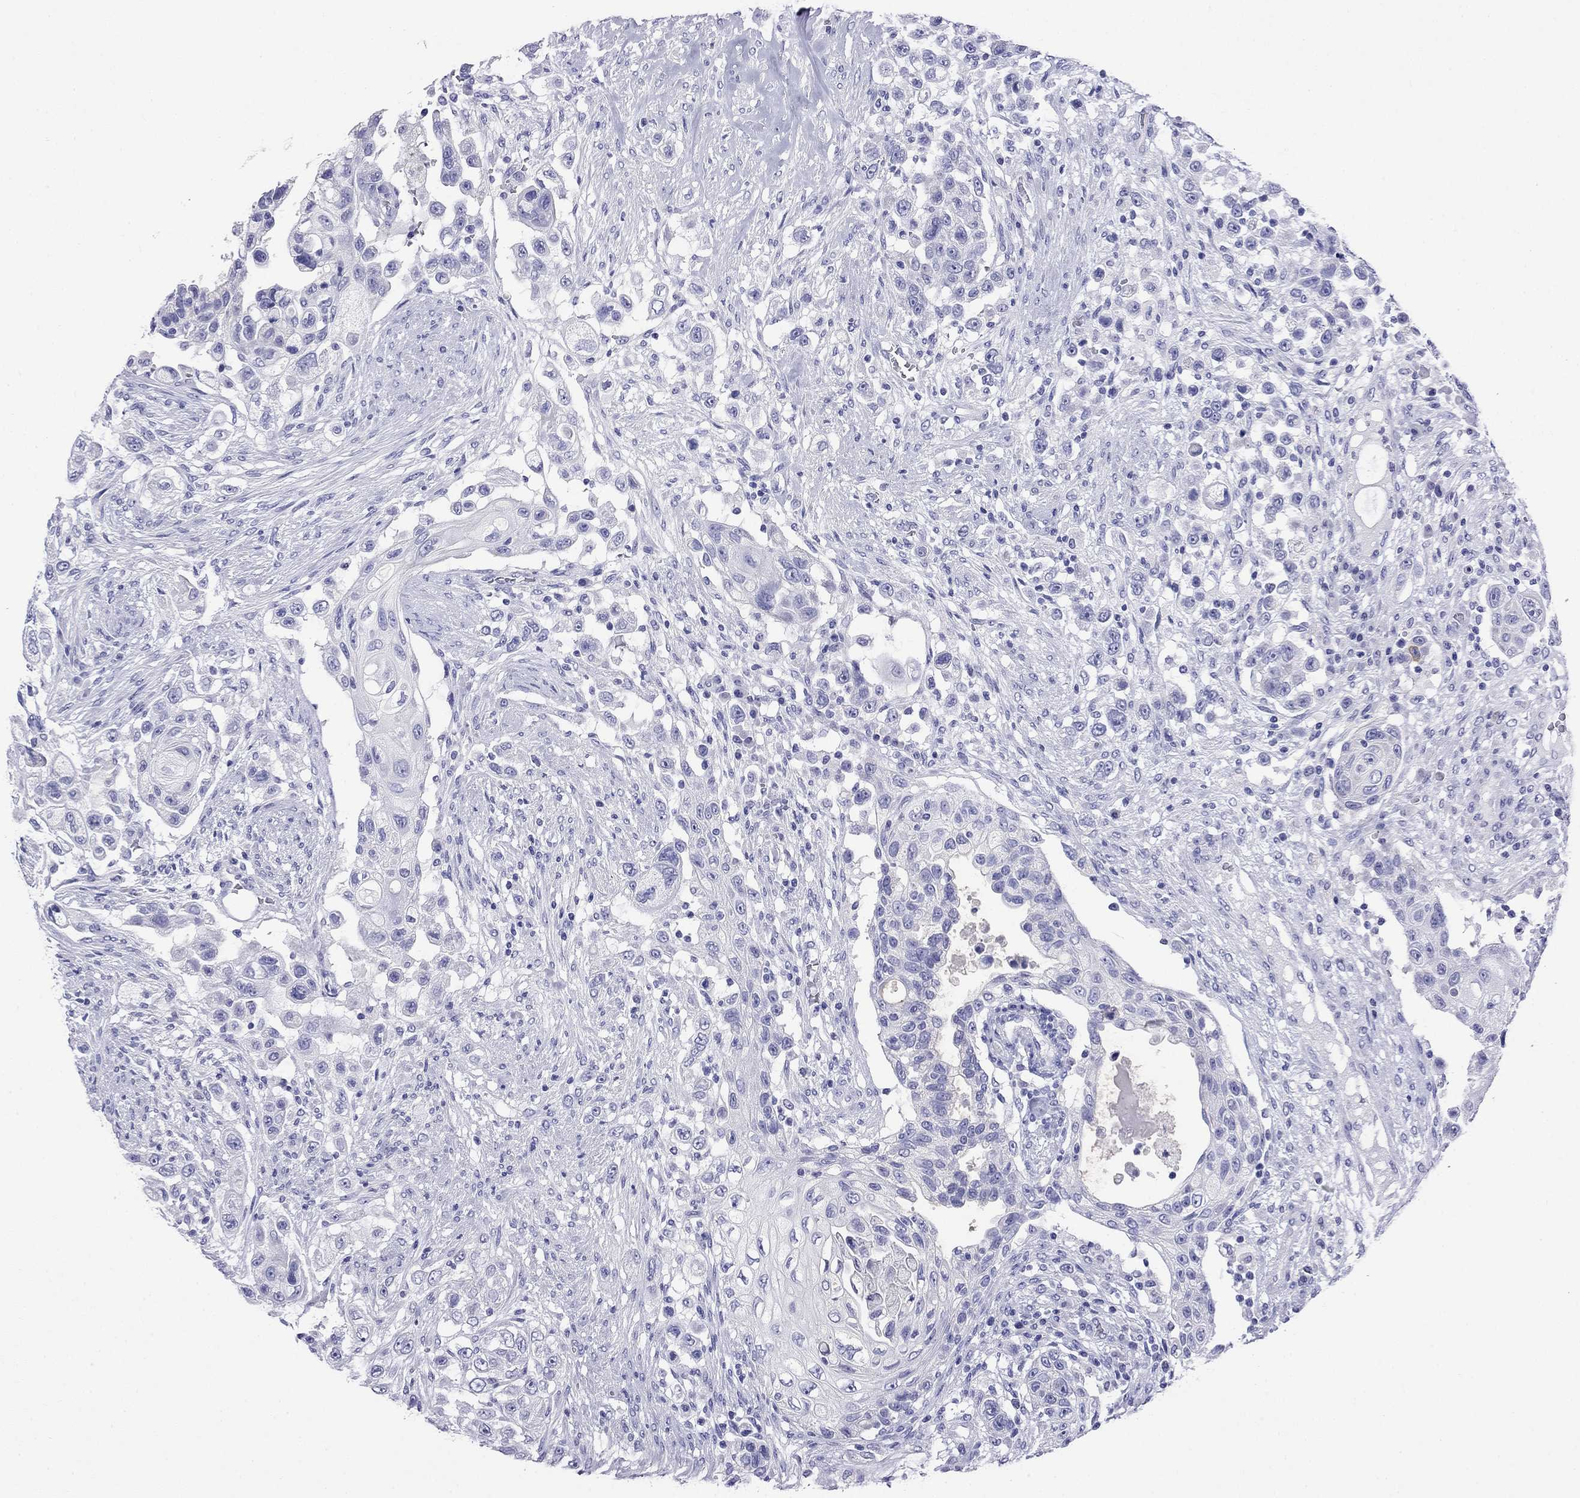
{"staining": {"intensity": "negative", "quantity": "none", "location": "none"}, "tissue": "urothelial cancer", "cell_type": "Tumor cells", "image_type": "cancer", "snomed": [{"axis": "morphology", "description": "Urothelial carcinoma, High grade"}, {"axis": "topography", "description": "Urinary bladder"}], "caption": "DAB immunohistochemical staining of human high-grade urothelial carcinoma reveals no significant expression in tumor cells. Brightfield microscopy of immunohistochemistry (IHC) stained with DAB (3,3'-diaminobenzidine) (brown) and hematoxylin (blue), captured at high magnification.", "gene": "FIGLA", "patient": {"sex": "female", "age": 56}}